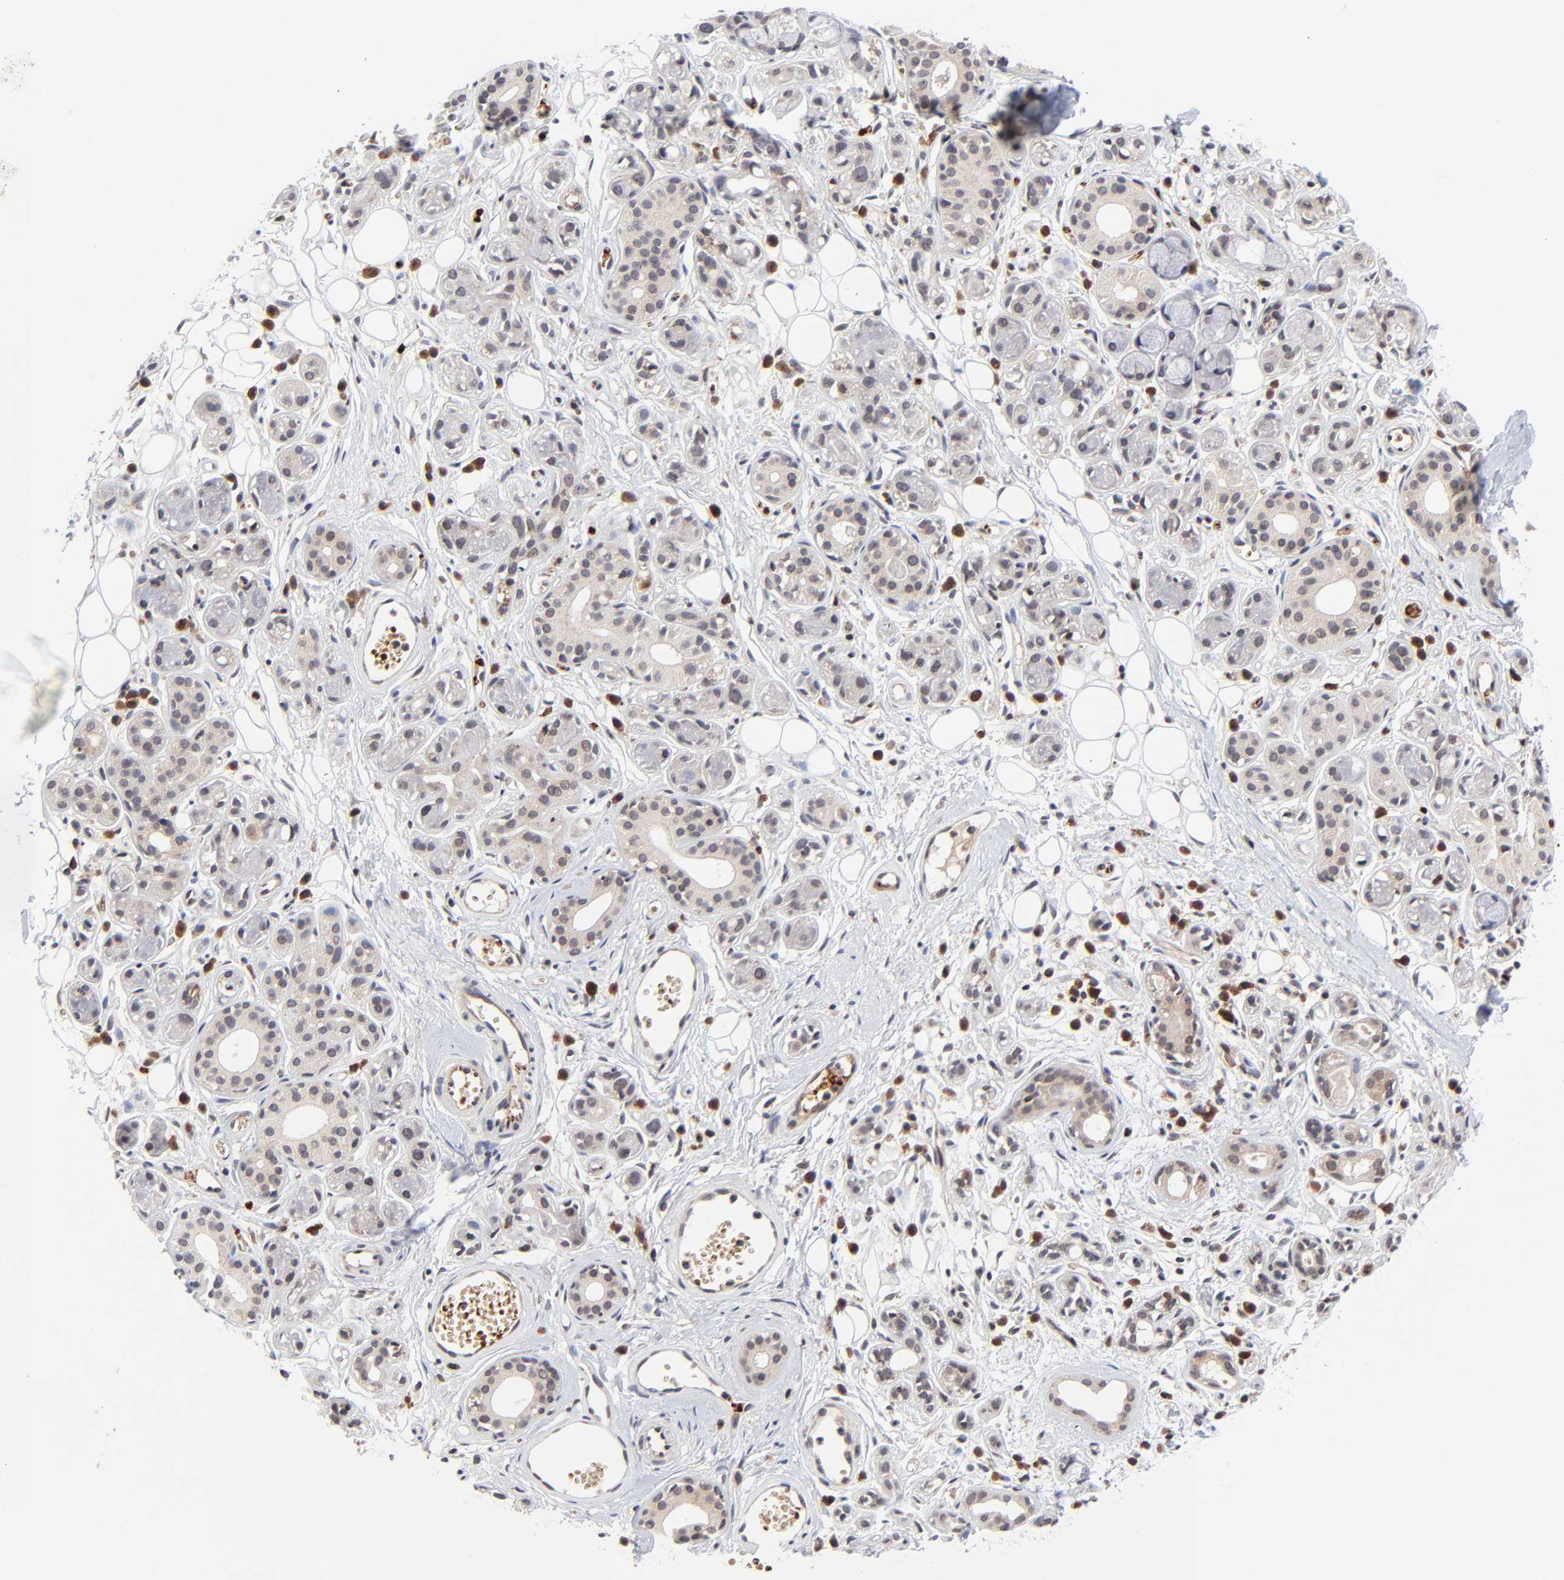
{"staining": {"intensity": "negative", "quantity": "none", "location": "none"}, "tissue": "salivary gland", "cell_type": "Glandular cells", "image_type": "normal", "snomed": [{"axis": "morphology", "description": "Normal tissue, NOS"}, {"axis": "topography", "description": "Salivary gland"}], "caption": "The micrograph displays no significant expression in glandular cells of salivary gland. (DAB IHC with hematoxylin counter stain).", "gene": "CASP10", "patient": {"sex": "male", "age": 54}}